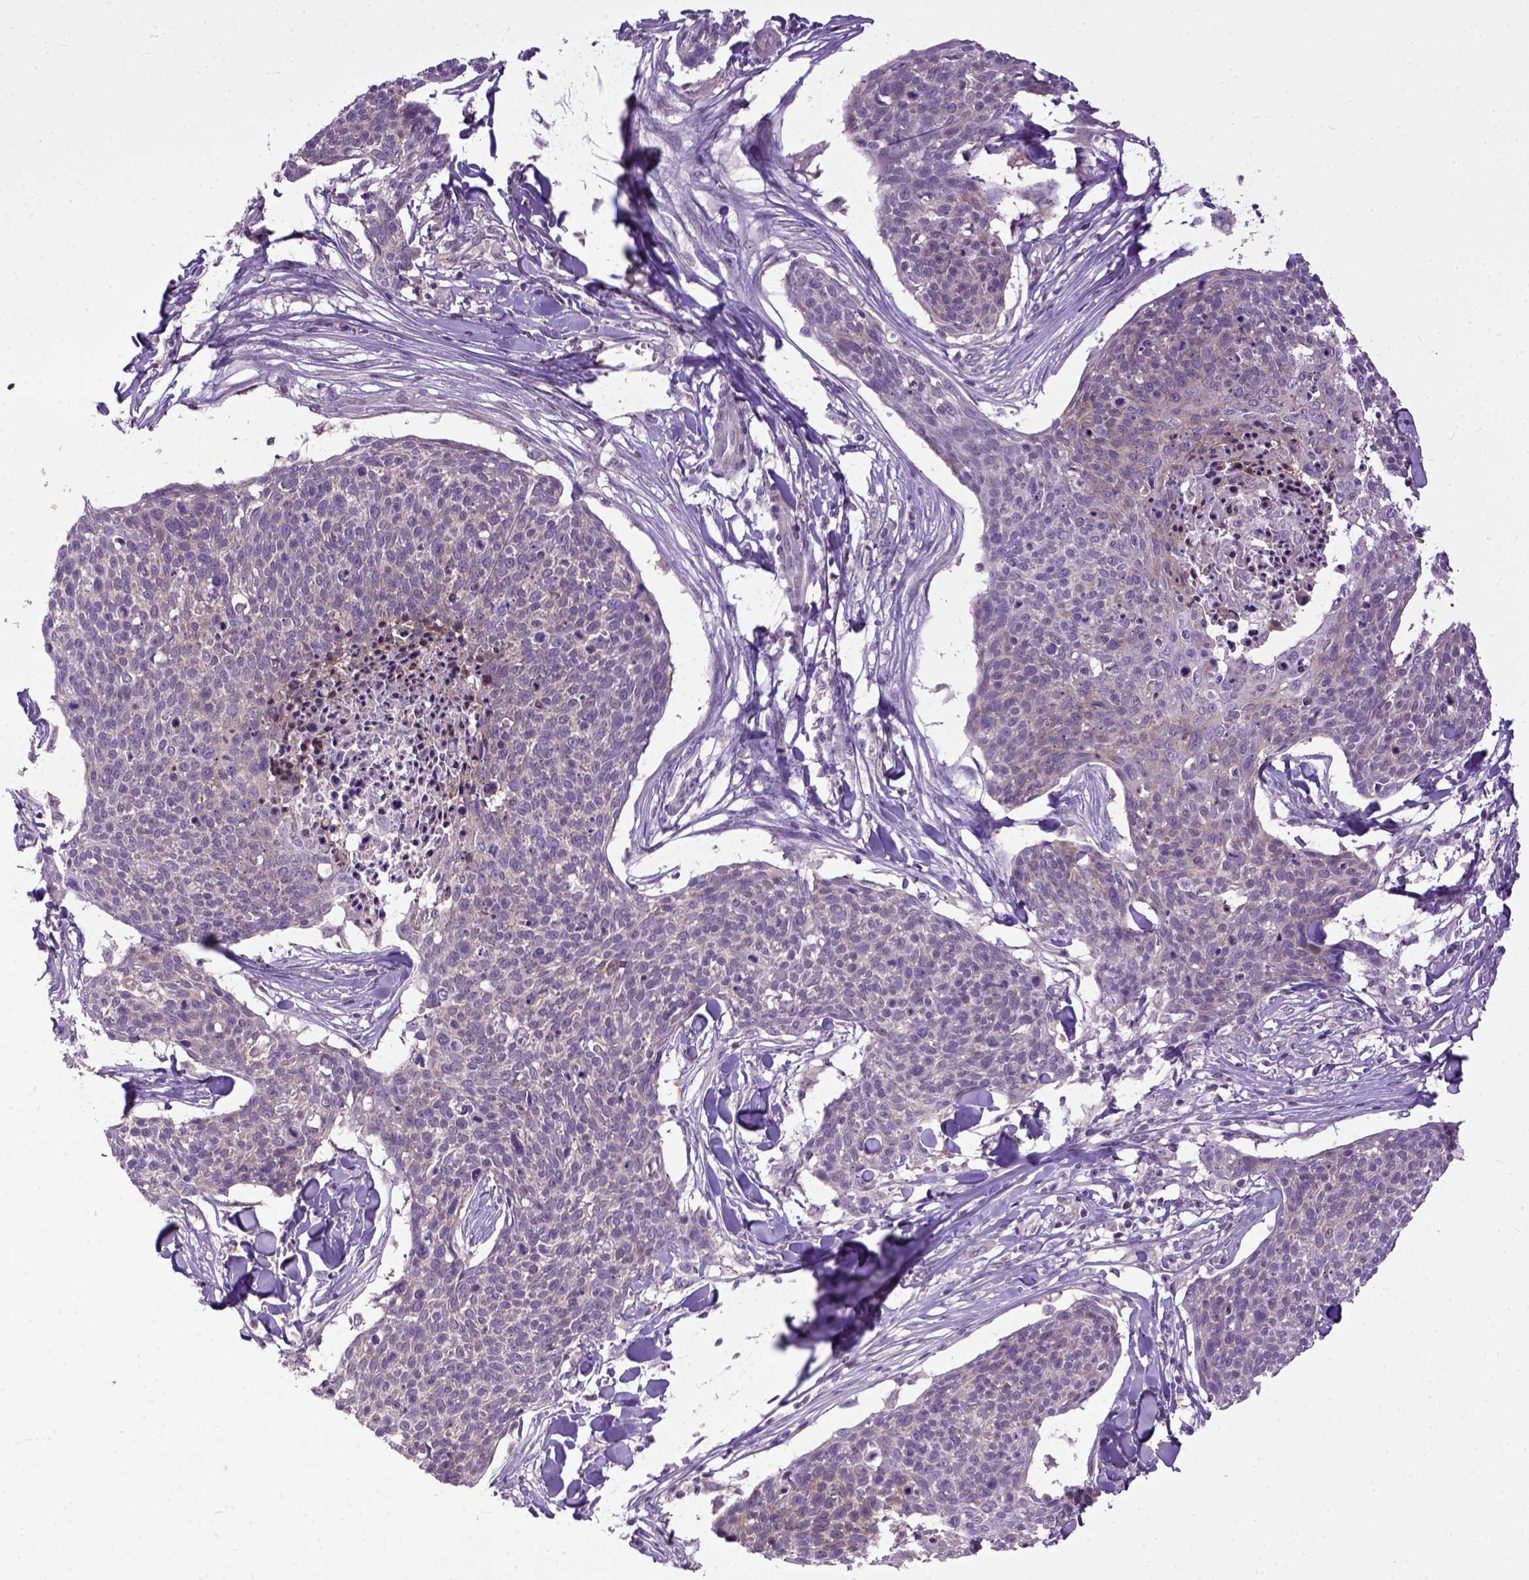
{"staining": {"intensity": "negative", "quantity": "none", "location": "none"}, "tissue": "skin cancer", "cell_type": "Tumor cells", "image_type": "cancer", "snomed": [{"axis": "morphology", "description": "Squamous cell carcinoma, NOS"}, {"axis": "topography", "description": "Skin"}, {"axis": "topography", "description": "Vulva"}], "caption": "The image displays no staining of tumor cells in squamous cell carcinoma (skin).", "gene": "CPNE1", "patient": {"sex": "female", "age": 75}}